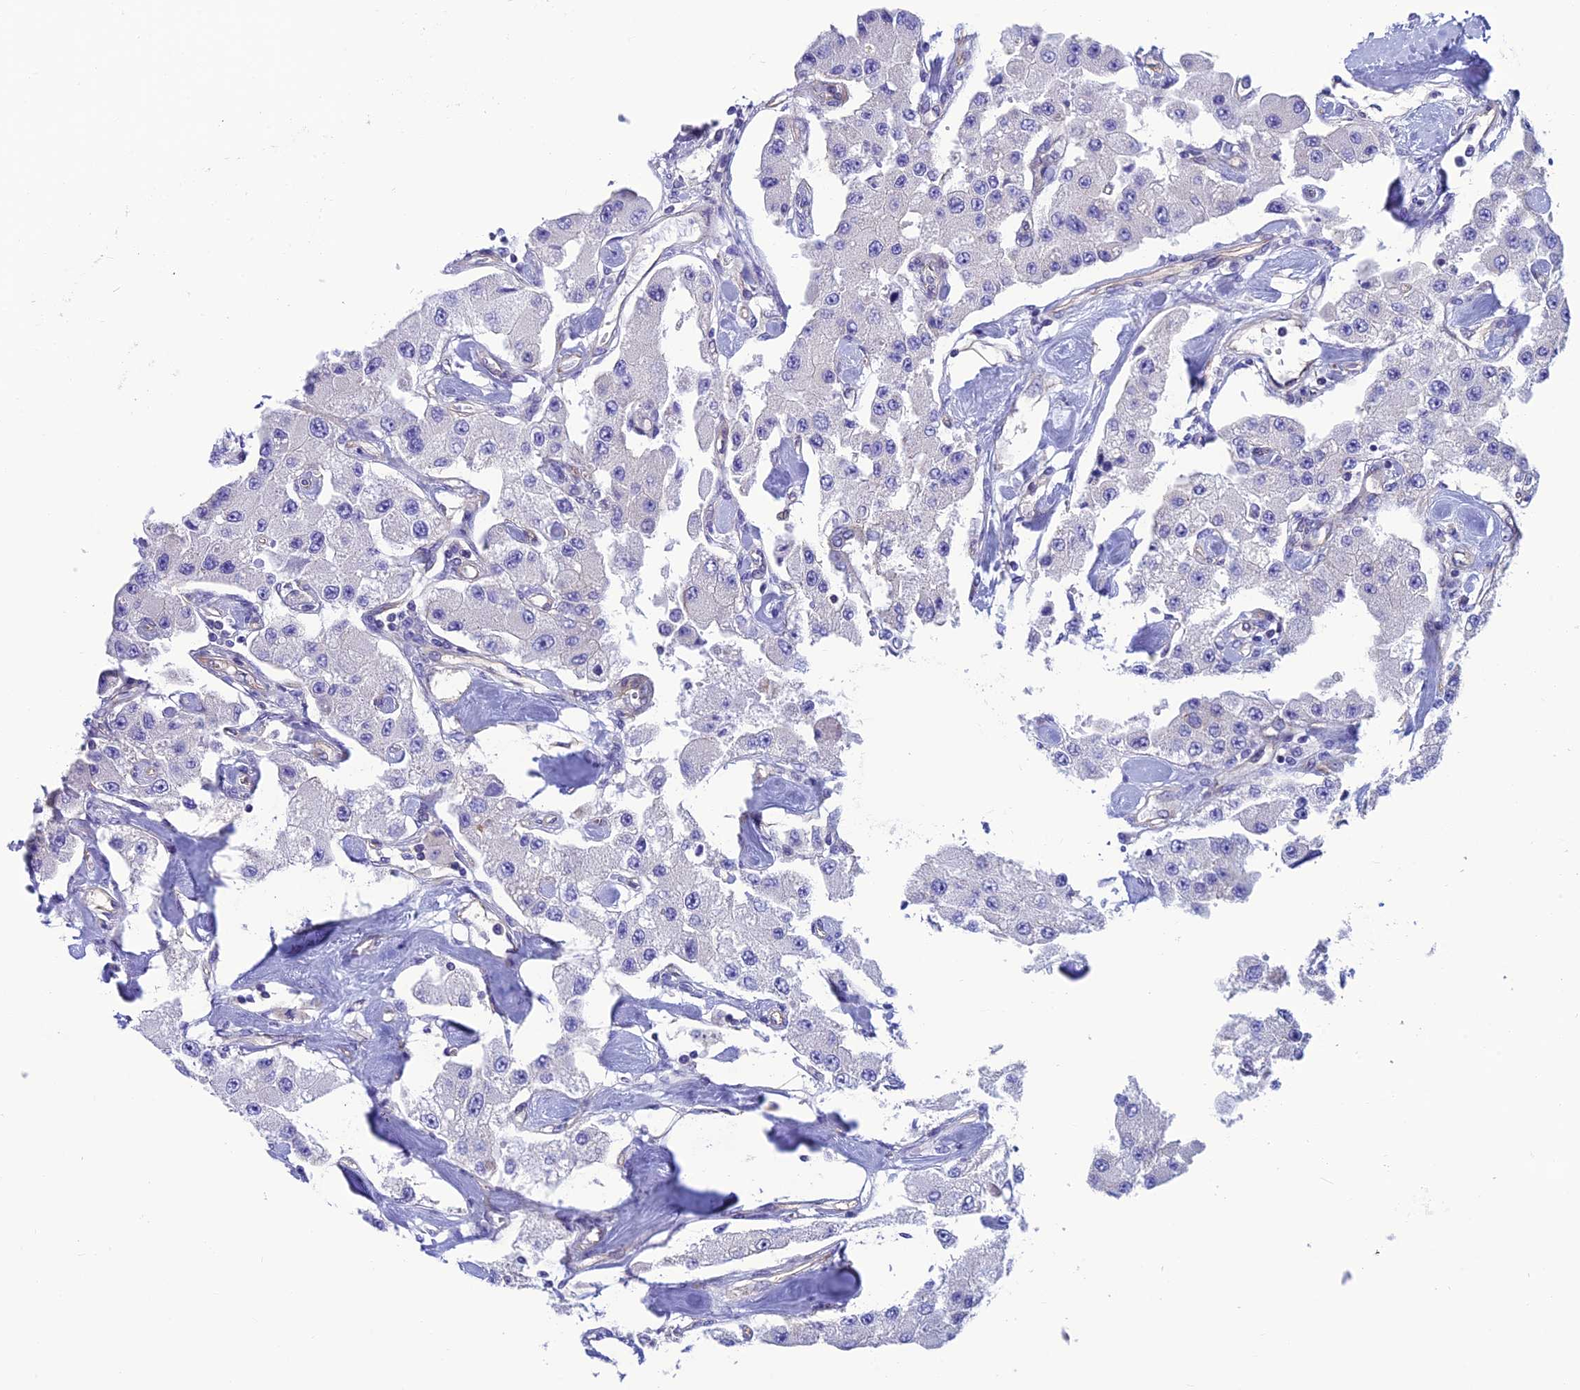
{"staining": {"intensity": "negative", "quantity": "none", "location": "none"}, "tissue": "carcinoid", "cell_type": "Tumor cells", "image_type": "cancer", "snomed": [{"axis": "morphology", "description": "Carcinoid, malignant, NOS"}, {"axis": "topography", "description": "Pancreas"}], "caption": "The photomicrograph shows no staining of tumor cells in carcinoid.", "gene": "PPFIA3", "patient": {"sex": "male", "age": 41}}